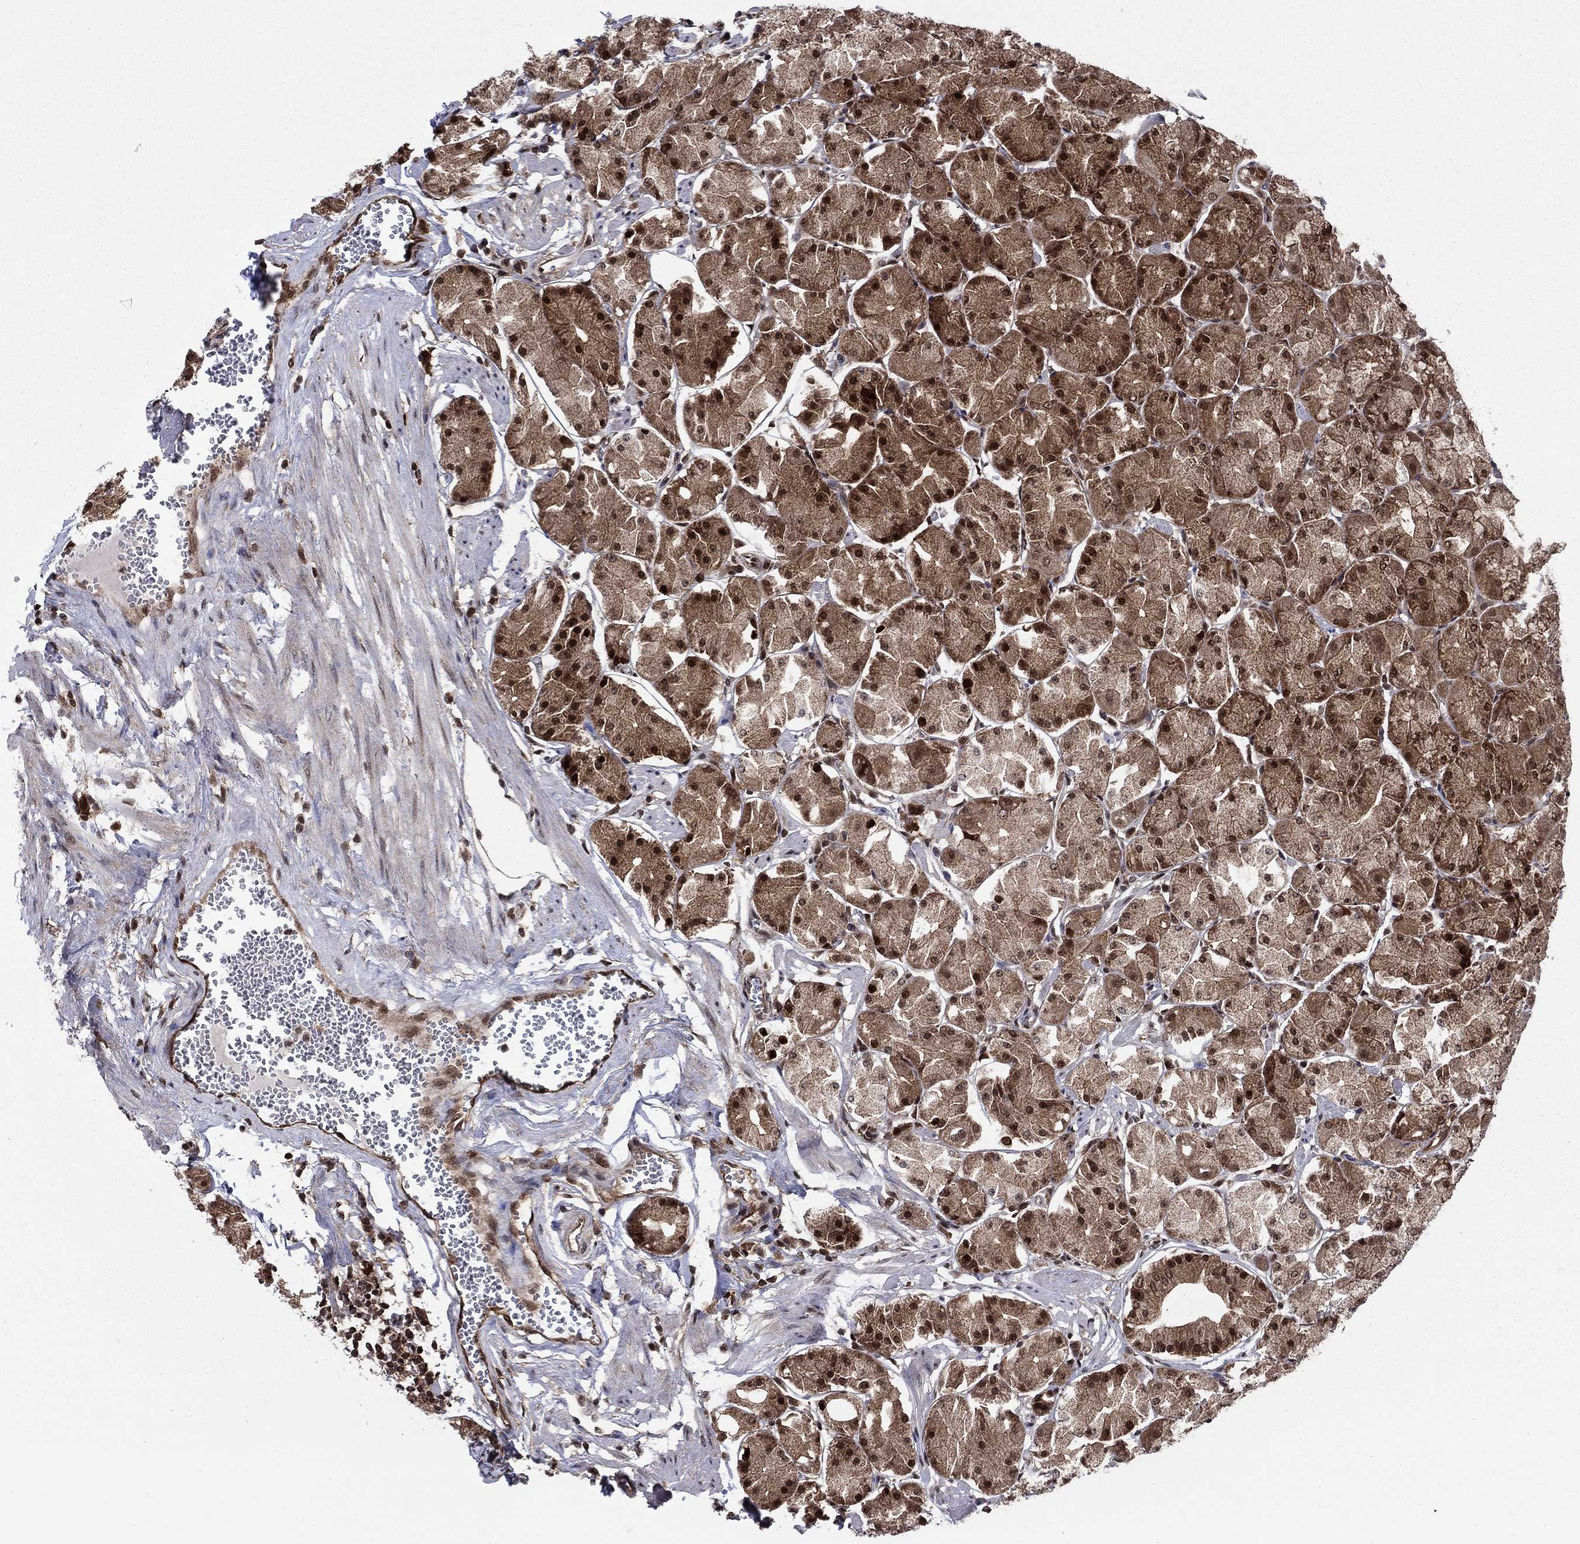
{"staining": {"intensity": "moderate", "quantity": ">75%", "location": "cytoplasmic/membranous,nuclear"}, "tissue": "stomach", "cell_type": "Glandular cells", "image_type": "normal", "snomed": [{"axis": "morphology", "description": "Normal tissue, NOS"}, {"axis": "topography", "description": "Stomach, upper"}], "caption": "Immunohistochemistry image of normal stomach: stomach stained using immunohistochemistry displays medium levels of moderate protein expression localized specifically in the cytoplasmic/membranous,nuclear of glandular cells, appearing as a cytoplasmic/membranous,nuclear brown color.", "gene": "DNAJA1", "patient": {"sex": "male", "age": 60}}